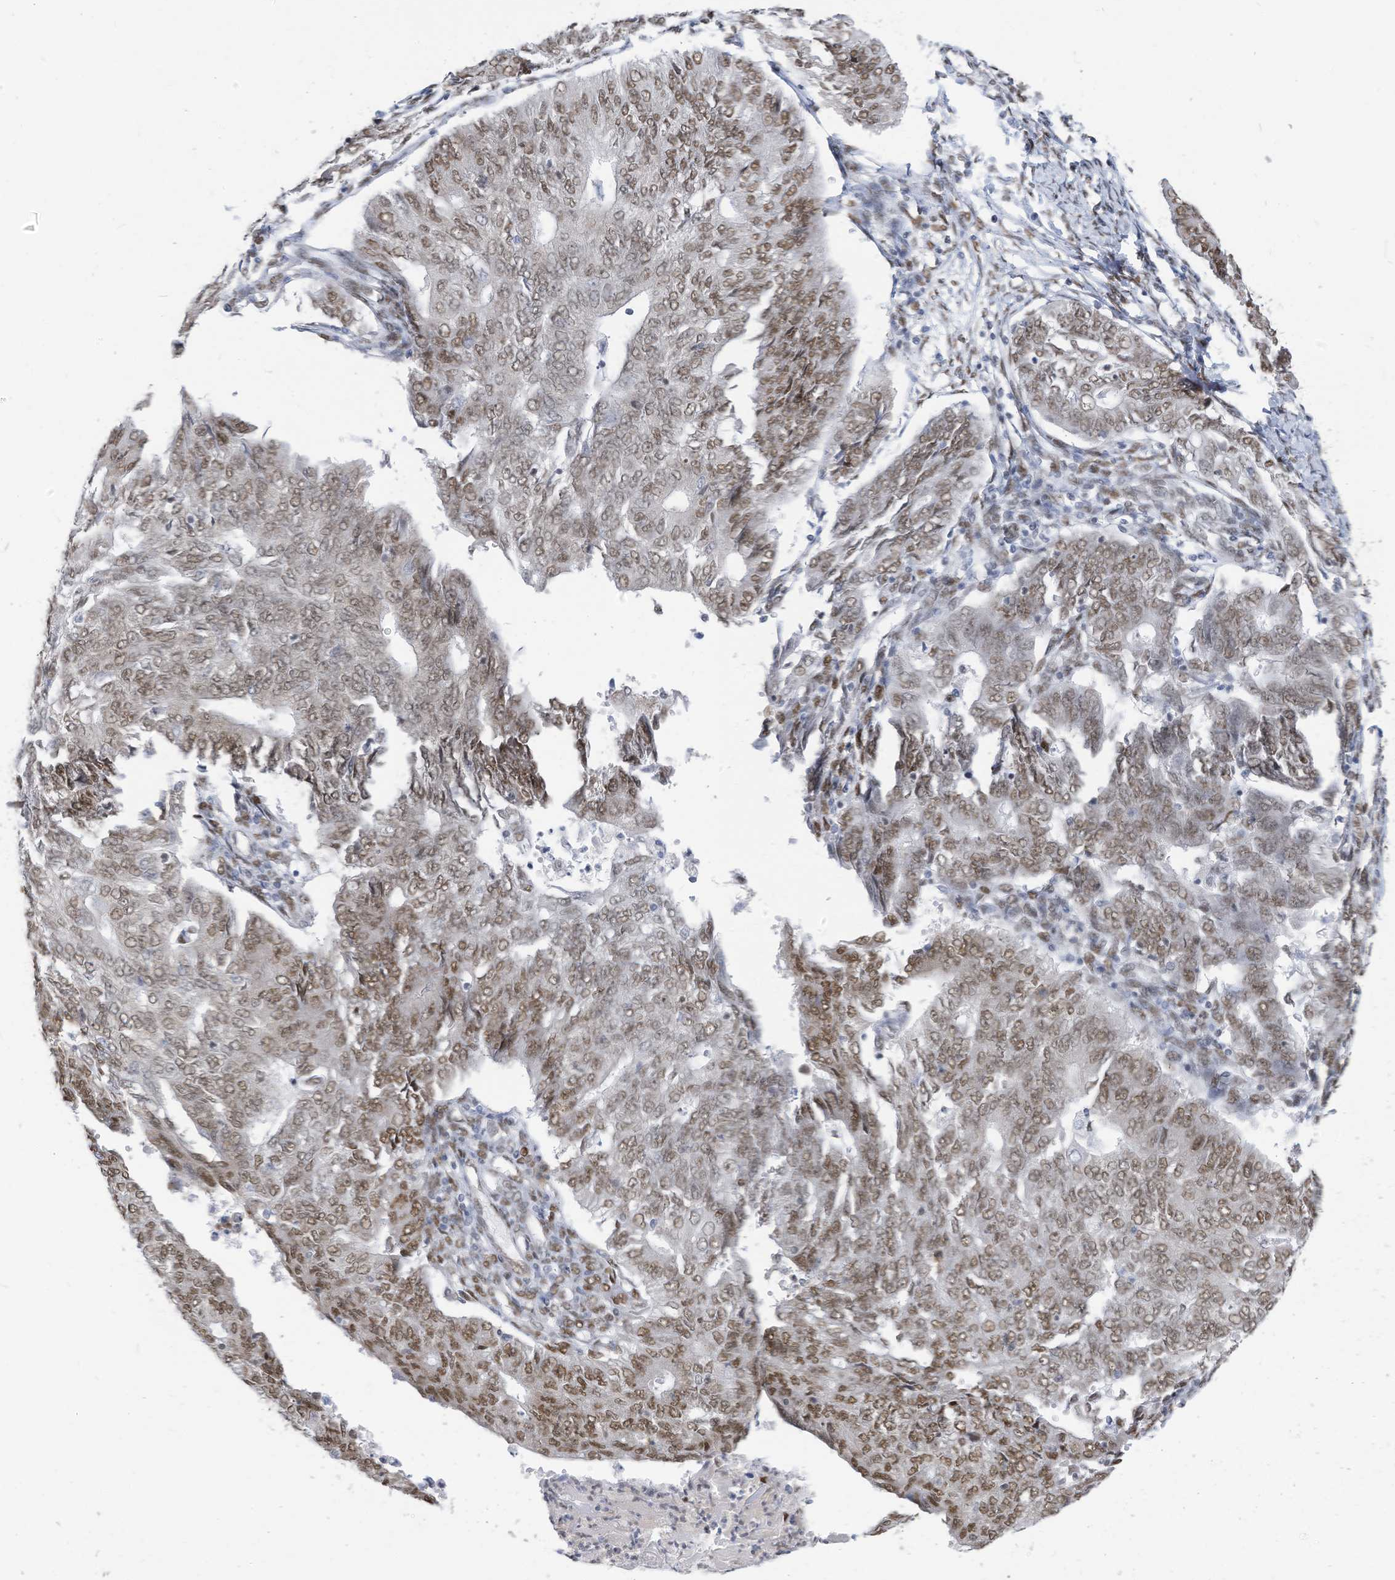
{"staining": {"intensity": "moderate", "quantity": ">75%", "location": "nuclear"}, "tissue": "endometrial cancer", "cell_type": "Tumor cells", "image_type": "cancer", "snomed": [{"axis": "morphology", "description": "Adenocarcinoma, NOS"}, {"axis": "topography", "description": "Endometrium"}], "caption": "Brown immunohistochemical staining in human adenocarcinoma (endometrial) shows moderate nuclear positivity in about >75% of tumor cells.", "gene": "KHSRP", "patient": {"sex": "female", "age": 32}}